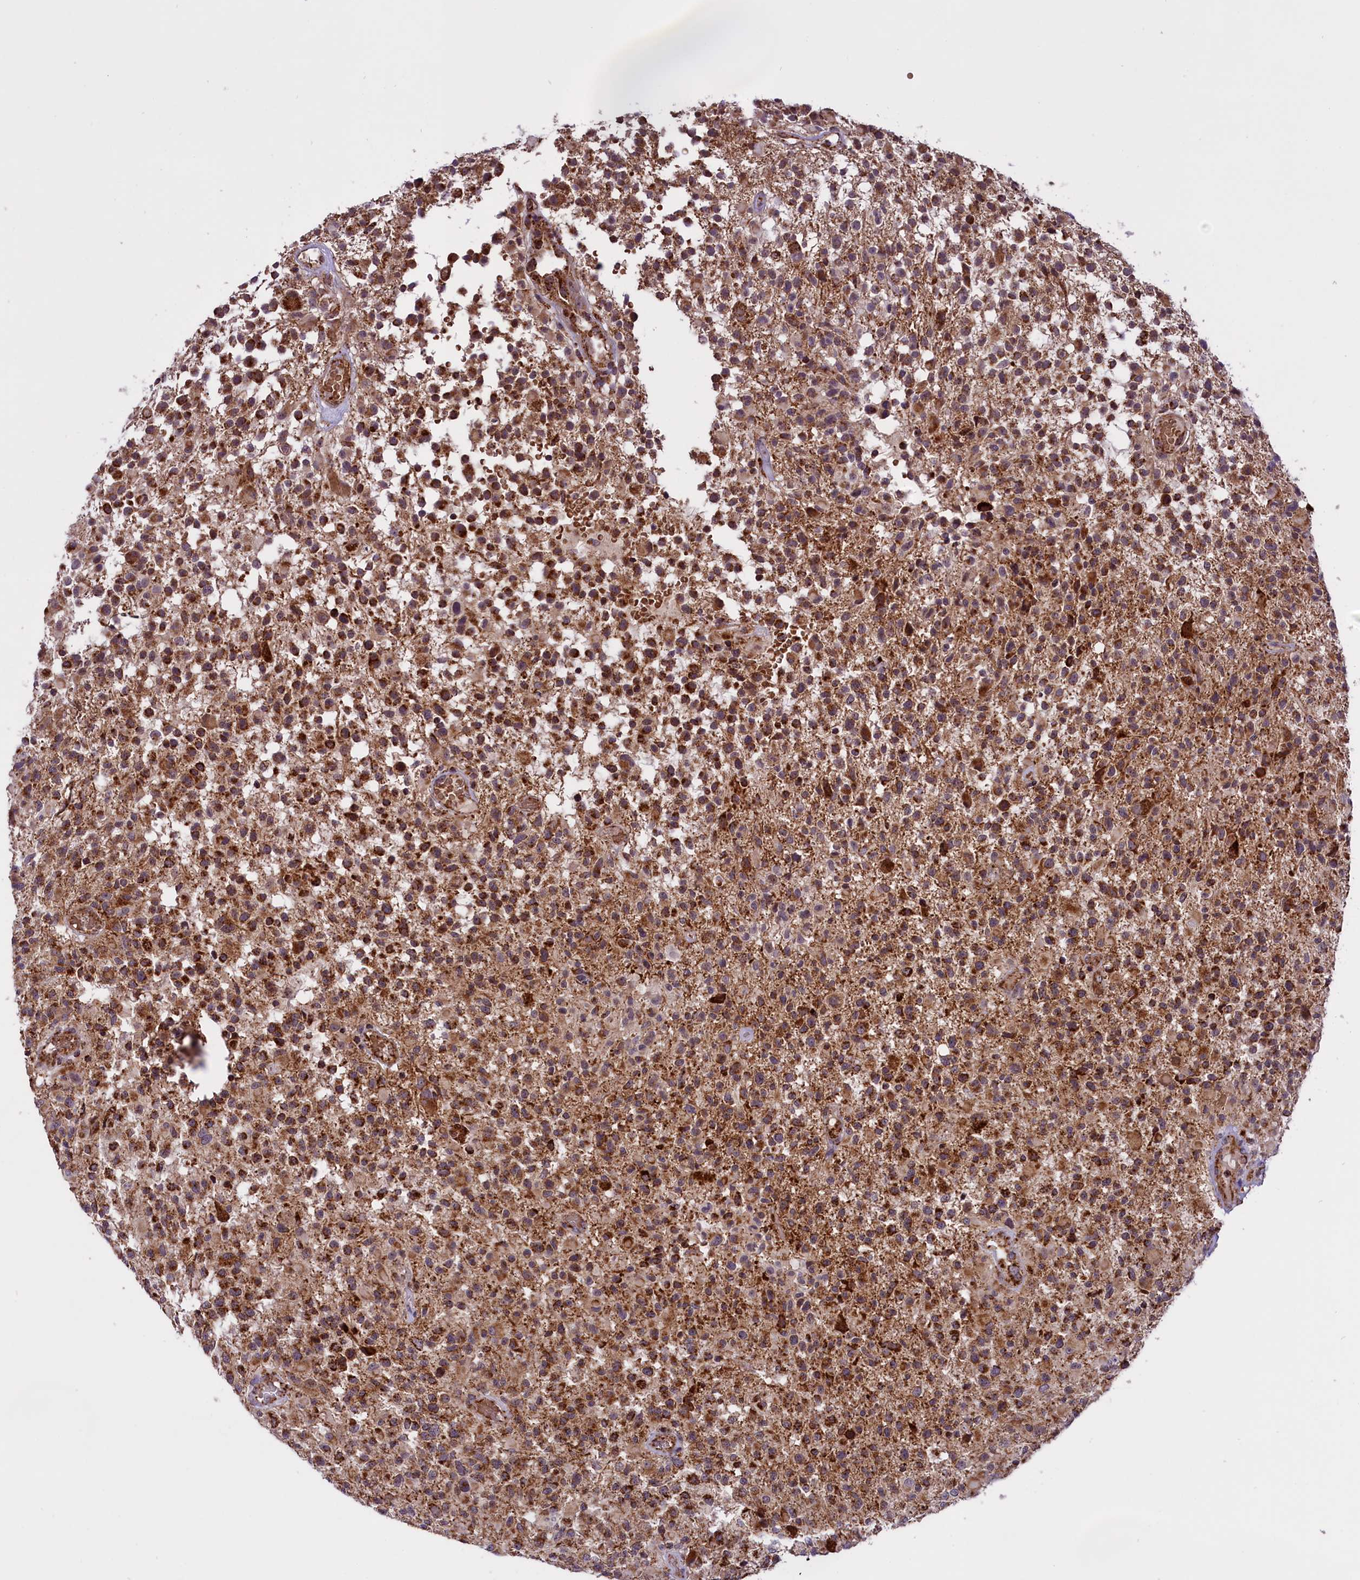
{"staining": {"intensity": "moderate", "quantity": ">75%", "location": "cytoplasmic/membranous"}, "tissue": "glioma", "cell_type": "Tumor cells", "image_type": "cancer", "snomed": [{"axis": "morphology", "description": "Glioma, malignant, High grade"}, {"axis": "morphology", "description": "Glioblastoma, NOS"}, {"axis": "topography", "description": "Brain"}], "caption": "Tumor cells show medium levels of moderate cytoplasmic/membranous staining in approximately >75% of cells in human glioma.", "gene": "NDUFS5", "patient": {"sex": "male", "age": 60}}